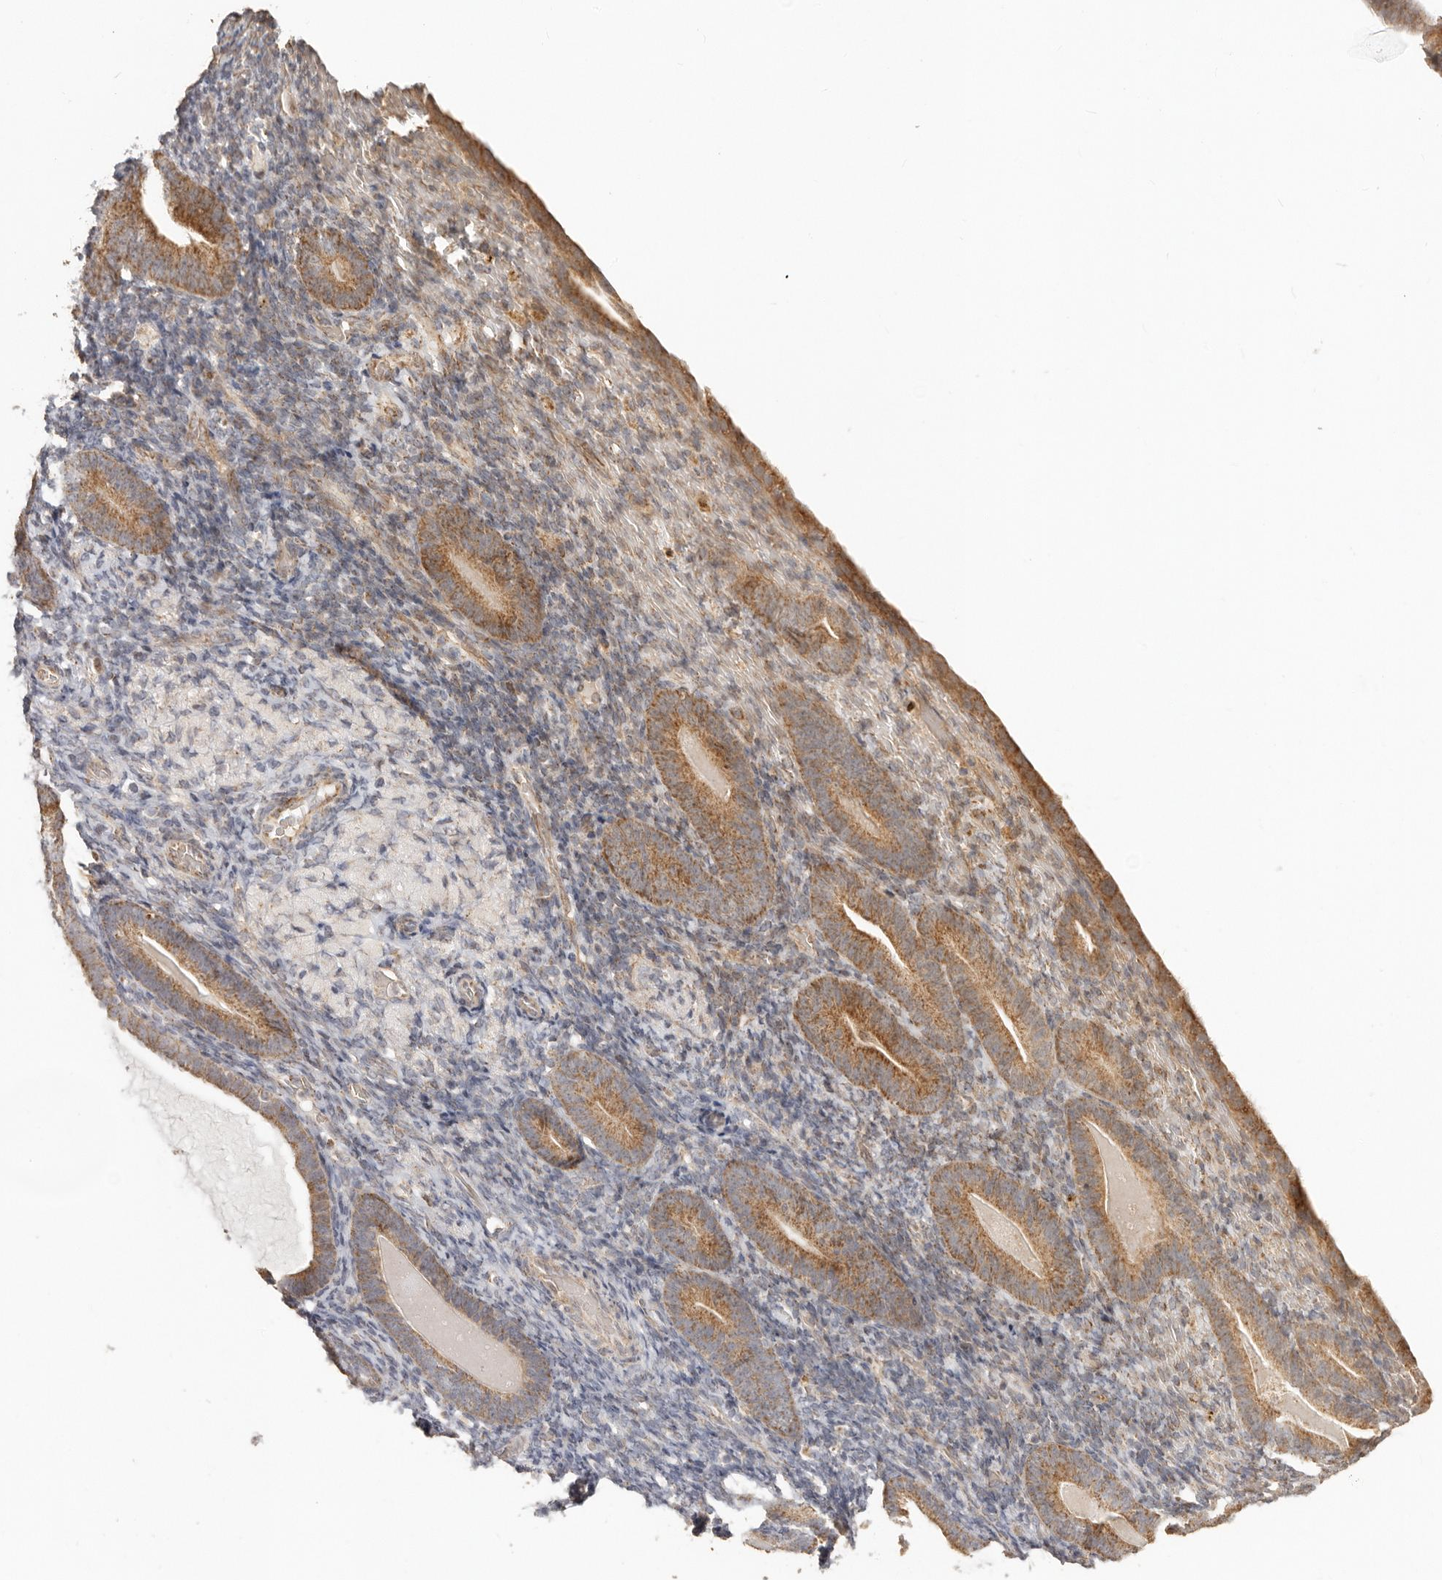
{"staining": {"intensity": "weak", "quantity": "25%-75%", "location": "cytoplasmic/membranous"}, "tissue": "endometrium", "cell_type": "Cells in endometrial stroma", "image_type": "normal", "snomed": [{"axis": "morphology", "description": "Normal tissue, NOS"}, {"axis": "topography", "description": "Endometrium"}], "caption": "Protein analysis of benign endometrium displays weak cytoplasmic/membranous positivity in approximately 25%-75% of cells in endometrial stroma. (DAB (3,3'-diaminobenzidine) IHC, brown staining for protein, blue staining for nuclei).", "gene": "NDUFB11", "patient": {"sex": "female", "age": 51}}